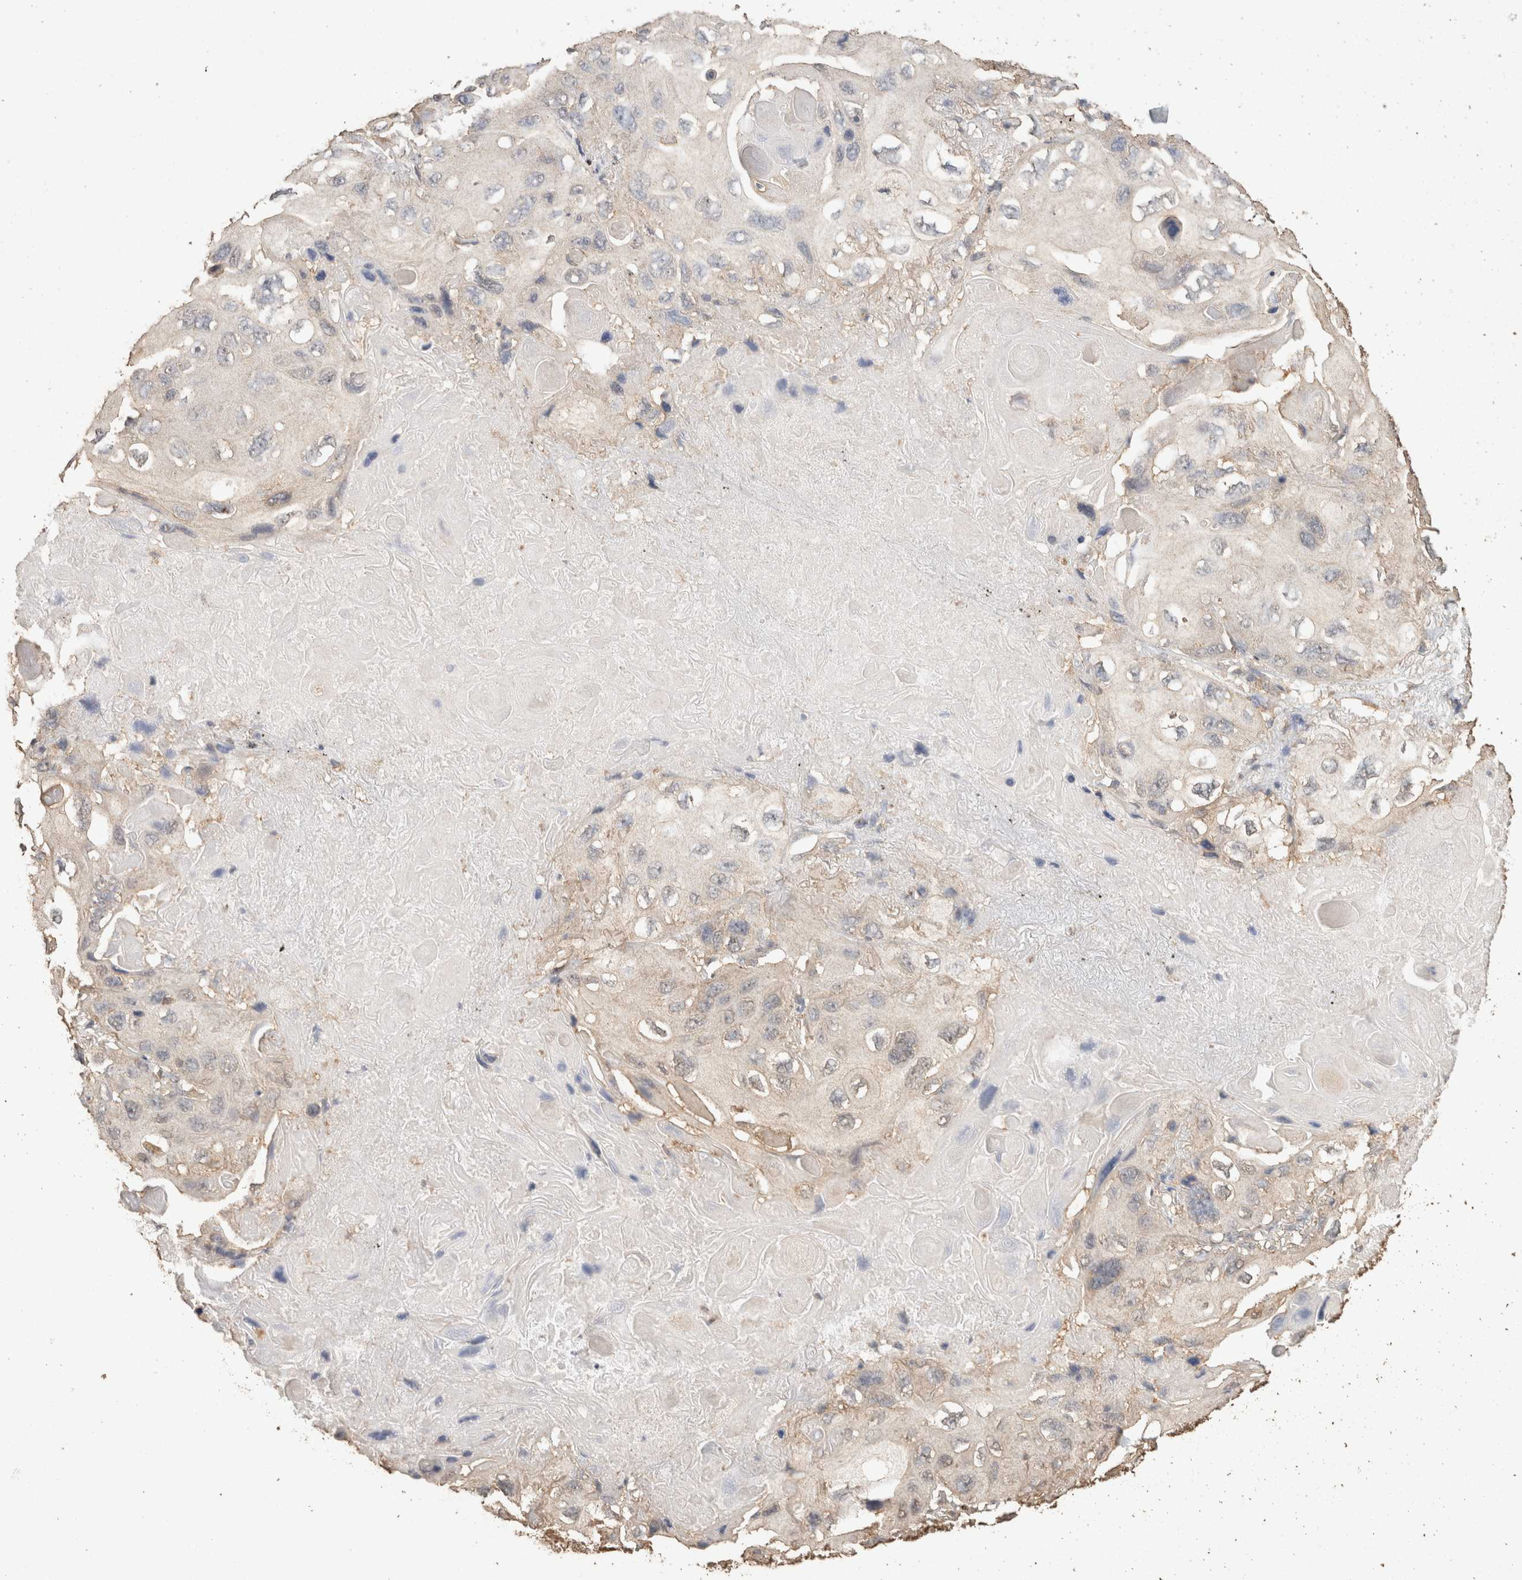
{"staining": {"intensity": "weak", "quantity": "<25%", "location": "cytoplasmic/membranous"}, "tissue": "lung cancer", "cell_type": "Tumor cells", "image_type": "cancer", "snomed": [{"axis": "morphology", "description": "Squamous cell carcinoma, NOS"}, {"axis": "topography", "description": "Lung"}], "caption": "IHC of human lung squamous cell carcinoma shows no staining in tumor cells. (DAB (3,3'-diaminobenzidine) immunohistochemistry (IHC), high magnification).", "gene": "CX3CL1", "patient": {"sex": "female", "age": 73}}